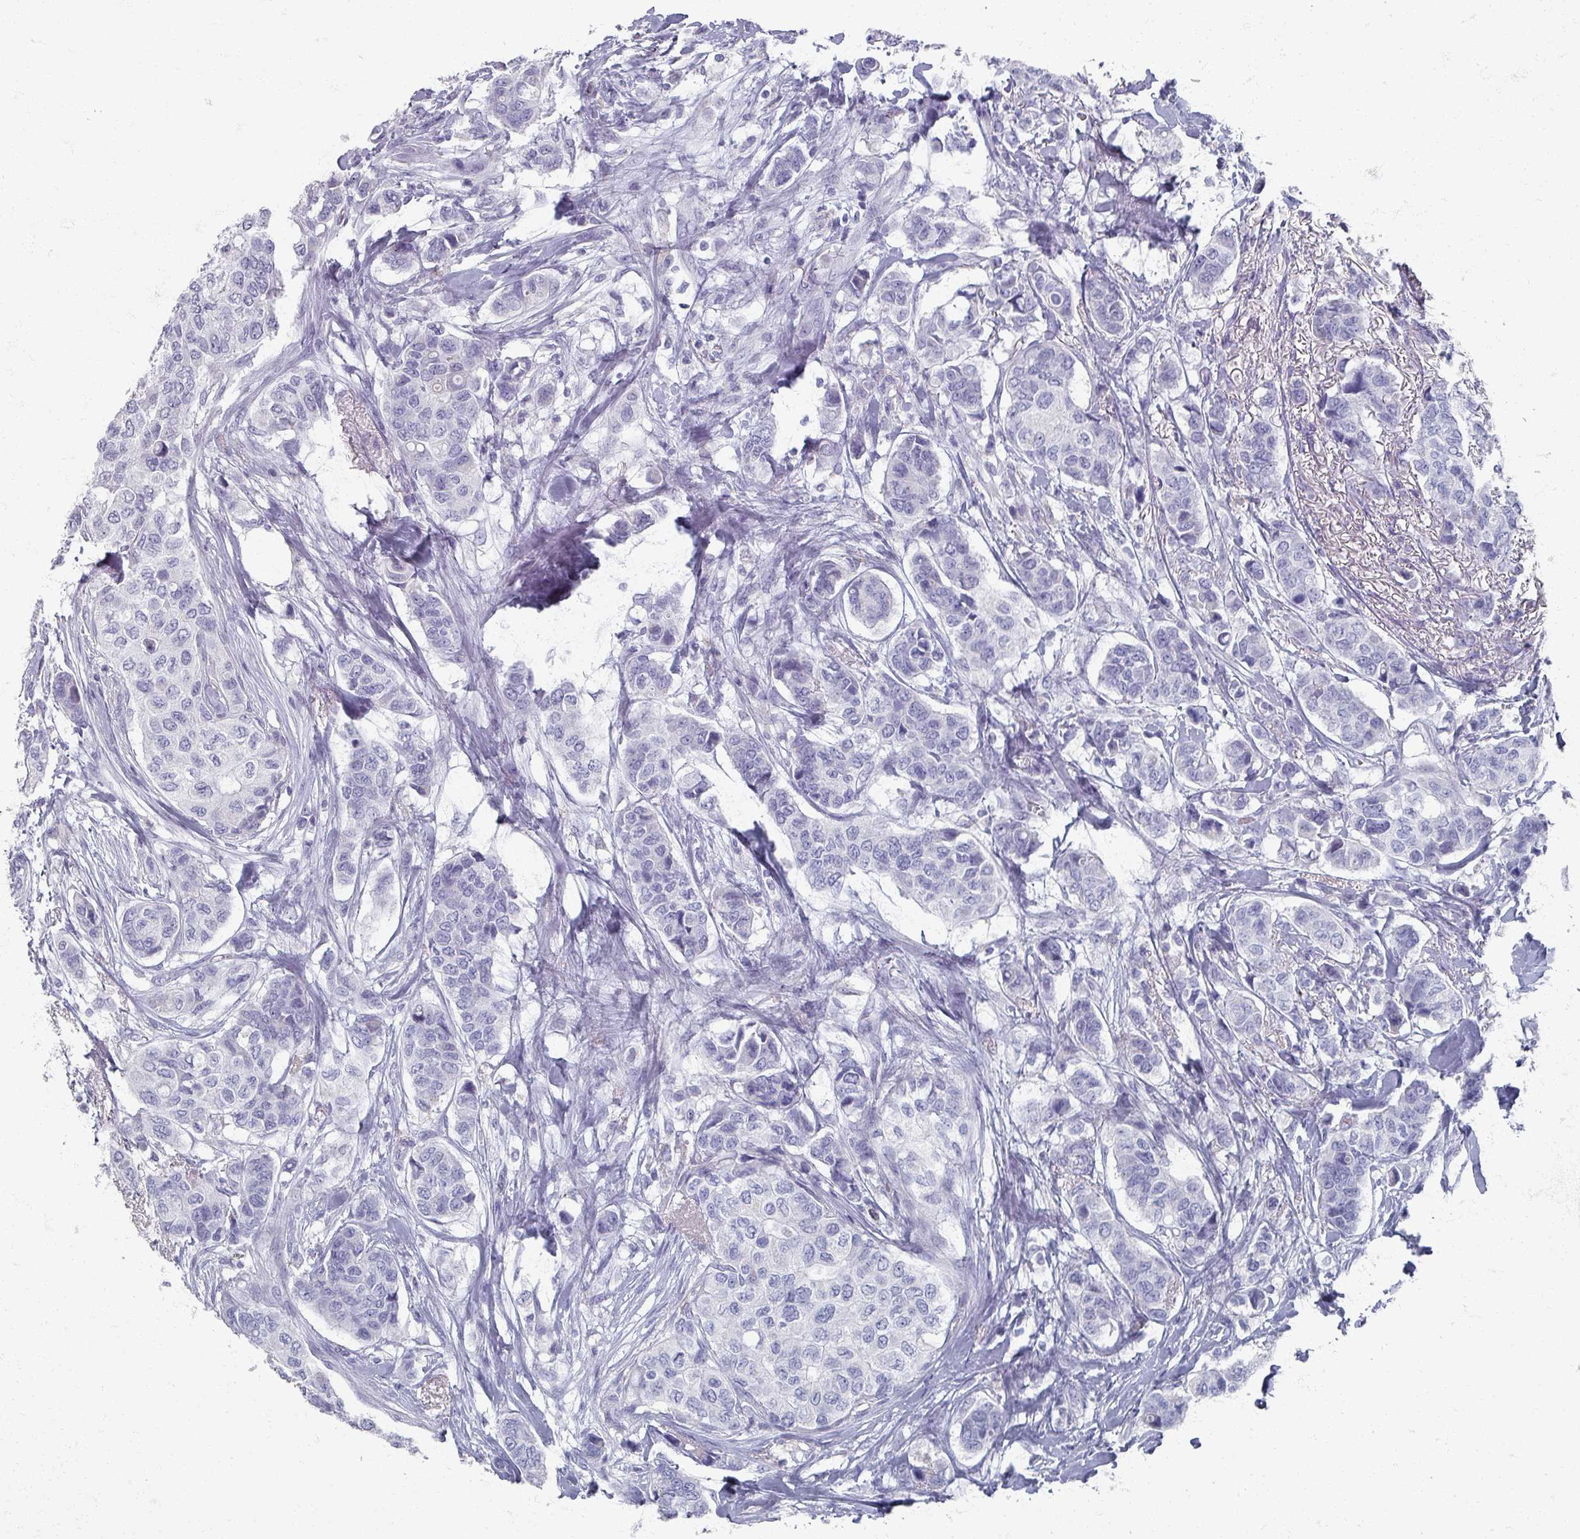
{"staining": {"intensity": "negative", "quantity": "none", "location": "none"}, "tissue": "breast cancer", "cell_type": "Tumor cells", "image_type": "cancer", "snomed": [{"axis": "morphology", "description": "Lobular carcinoma"}, {"axis": "topography", "description": "Breast"}], "caption": "A high-resolution micrograph shows IHC staining of breast lobular carcinoma, which demonstrates no significant positivity in tumor cells.", "gene": "OMG", "patient": {"sex": "female", "age": 51}}